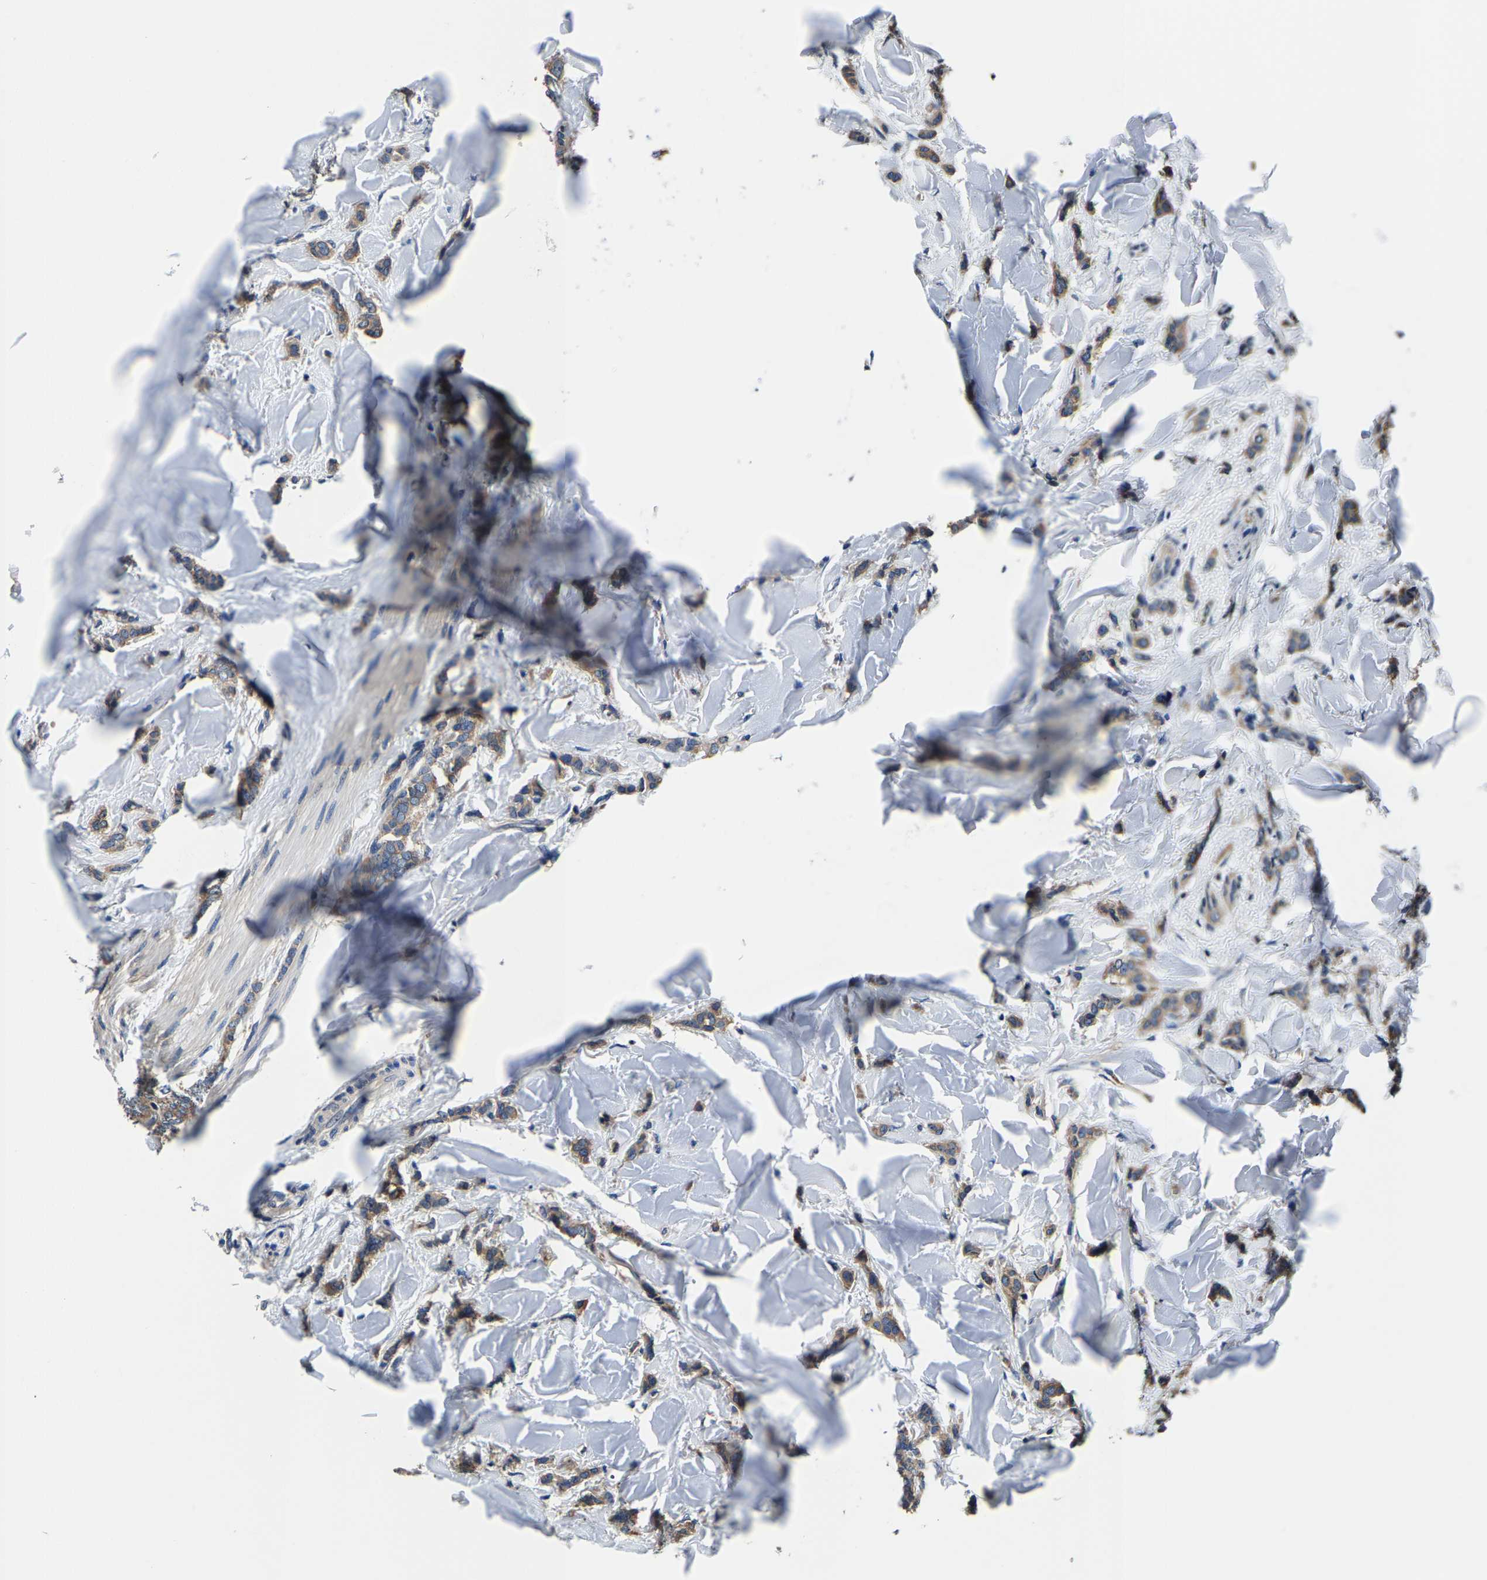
{"staining": {"intensity": "moderate", "quantity": ">75%", "location": "cytoplasmic/membranous"}, "tissue": "breast cancer", "cell_type": "Tumor cells", "image_type": "cancer", "snomed": [{"axis": "morphology", "description": "Lobular carcinoma"}, {"axis": "topography", "description": "Skin"}, {"axis": "topography", "description": "Breast"}], "caption": "Tumor cells reveal moderate cytoplasmic/membranous expression in about >75% of cells in lobular carcinoma (breast).", "gene": "ALDOB", "patient": {"sex": "female", "age": 46}}